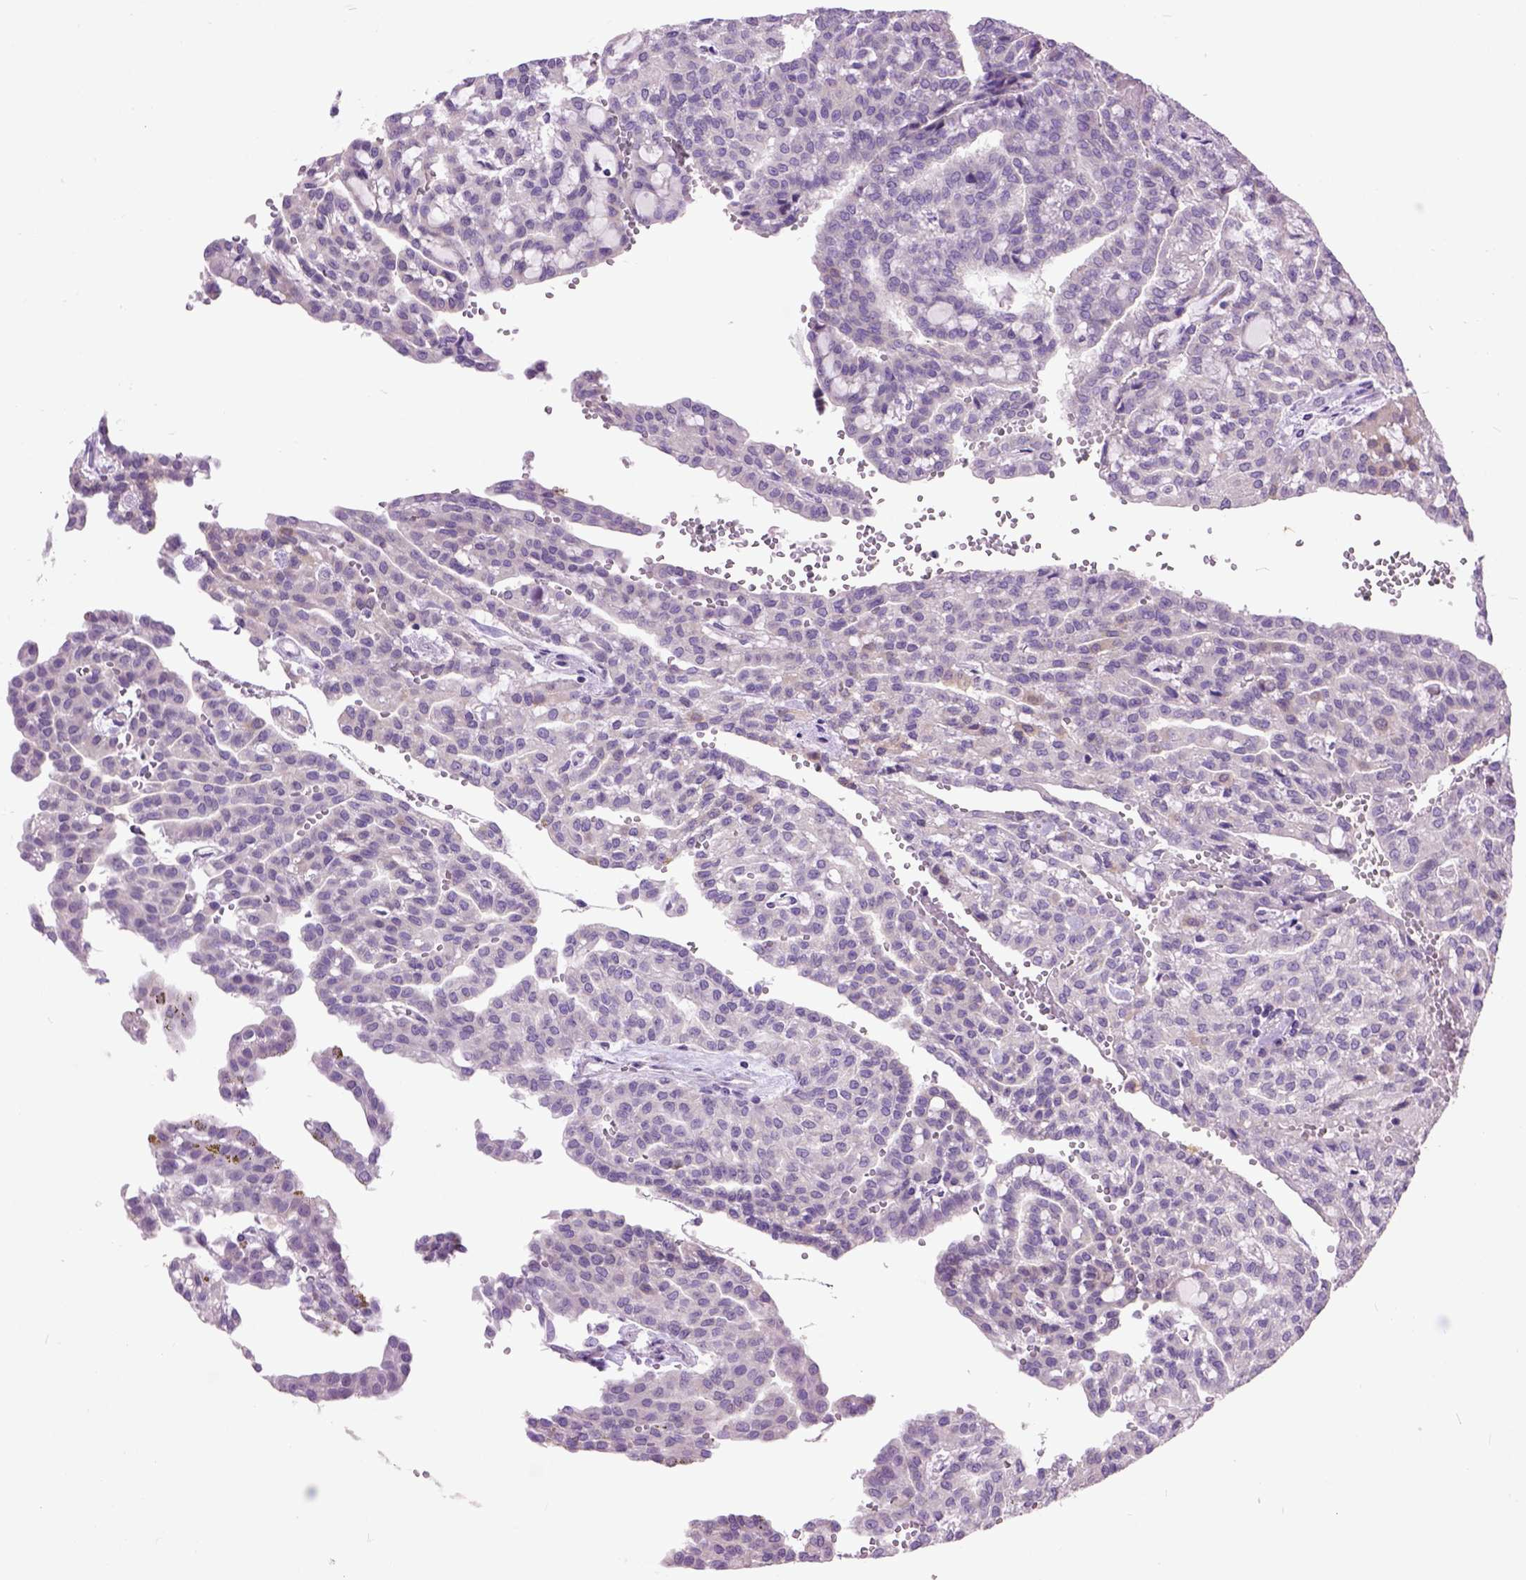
{"staining": {"intensity": "negative", "quantity": "none", "location": "none"}, "tissue": "renal cancer", "cell_type": "Tumor cells", "image_type": "cancer", "snomed": [{"axis": "morphology", "description": "Adenocarcinoma, NOS"}, {"axis": "topography", "description": "Kidney"}], "caption": "DAB (3,3'-diaminobenzidine) immunohistochemical staining of renal cancer (adenocarcinoma) shows no significant positivity in tumor cells. The staining is performed using DAB brown chromogen with nuclei counter-stained in using hematoxylin.", "gene": "MAPT", "patient": {"sex": "male", "age": 63}}